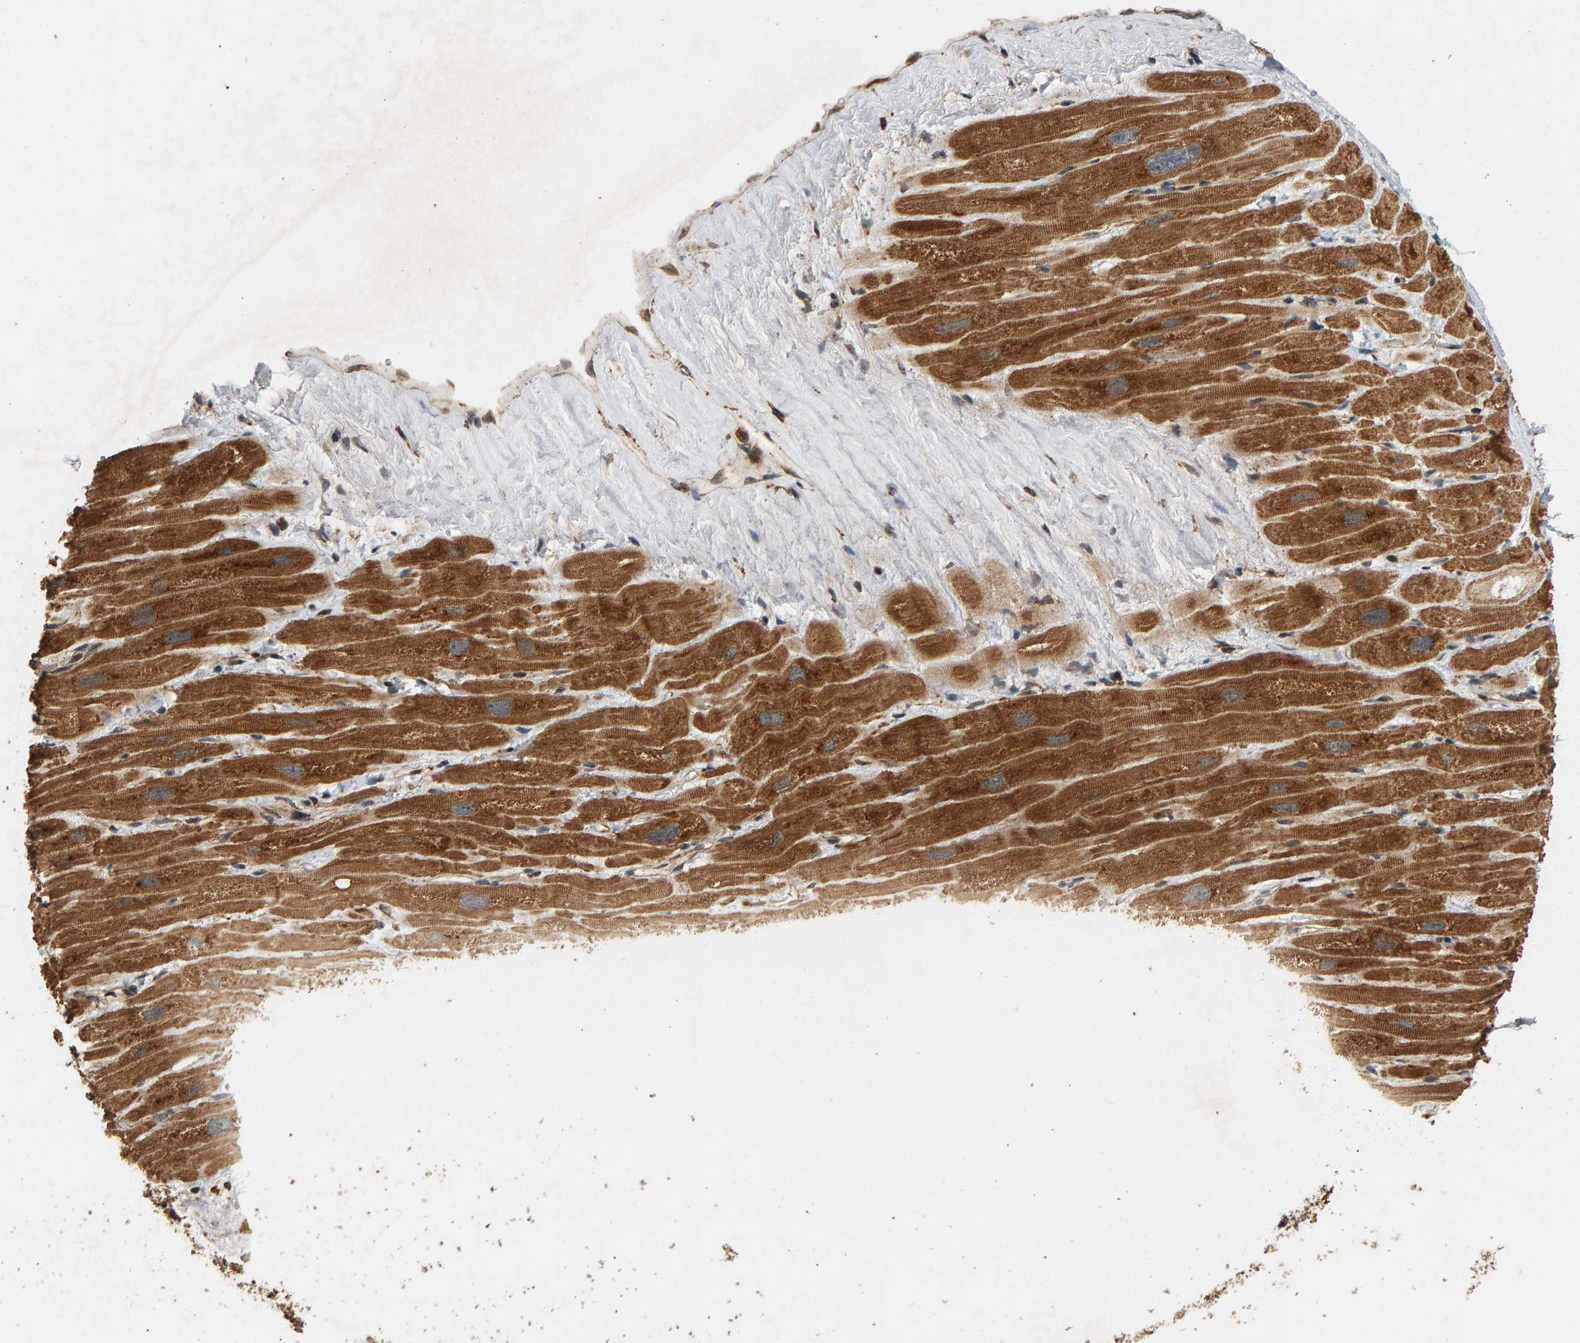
{"staining": {"intensity": "moderate", "quantity": ">75%", "location": "cytoplasmic/membranous"}, "tissue": "heart muscle", "cell_type": "Cardiomyocytes", "image_type": "normal", "snomed": [{"axis": "morphology", "description": "Normal tissue, NOS"}, {"axis": "topography", "description": "Heart"}], "caption": "Immunohistochemical staining of normal heart muscle displays medium levels of moderate cytoplasmic/membranous positivity in approximately >75% of cardiomyocytes. The staining was performed using DAB (3,3'-diaminobenzidine), with brown indicating positive protein expression. Nuclei are stained blue with hematoxylin.", "gene": "GSTK1", "patient": {"sex": "male", "age": 49}}